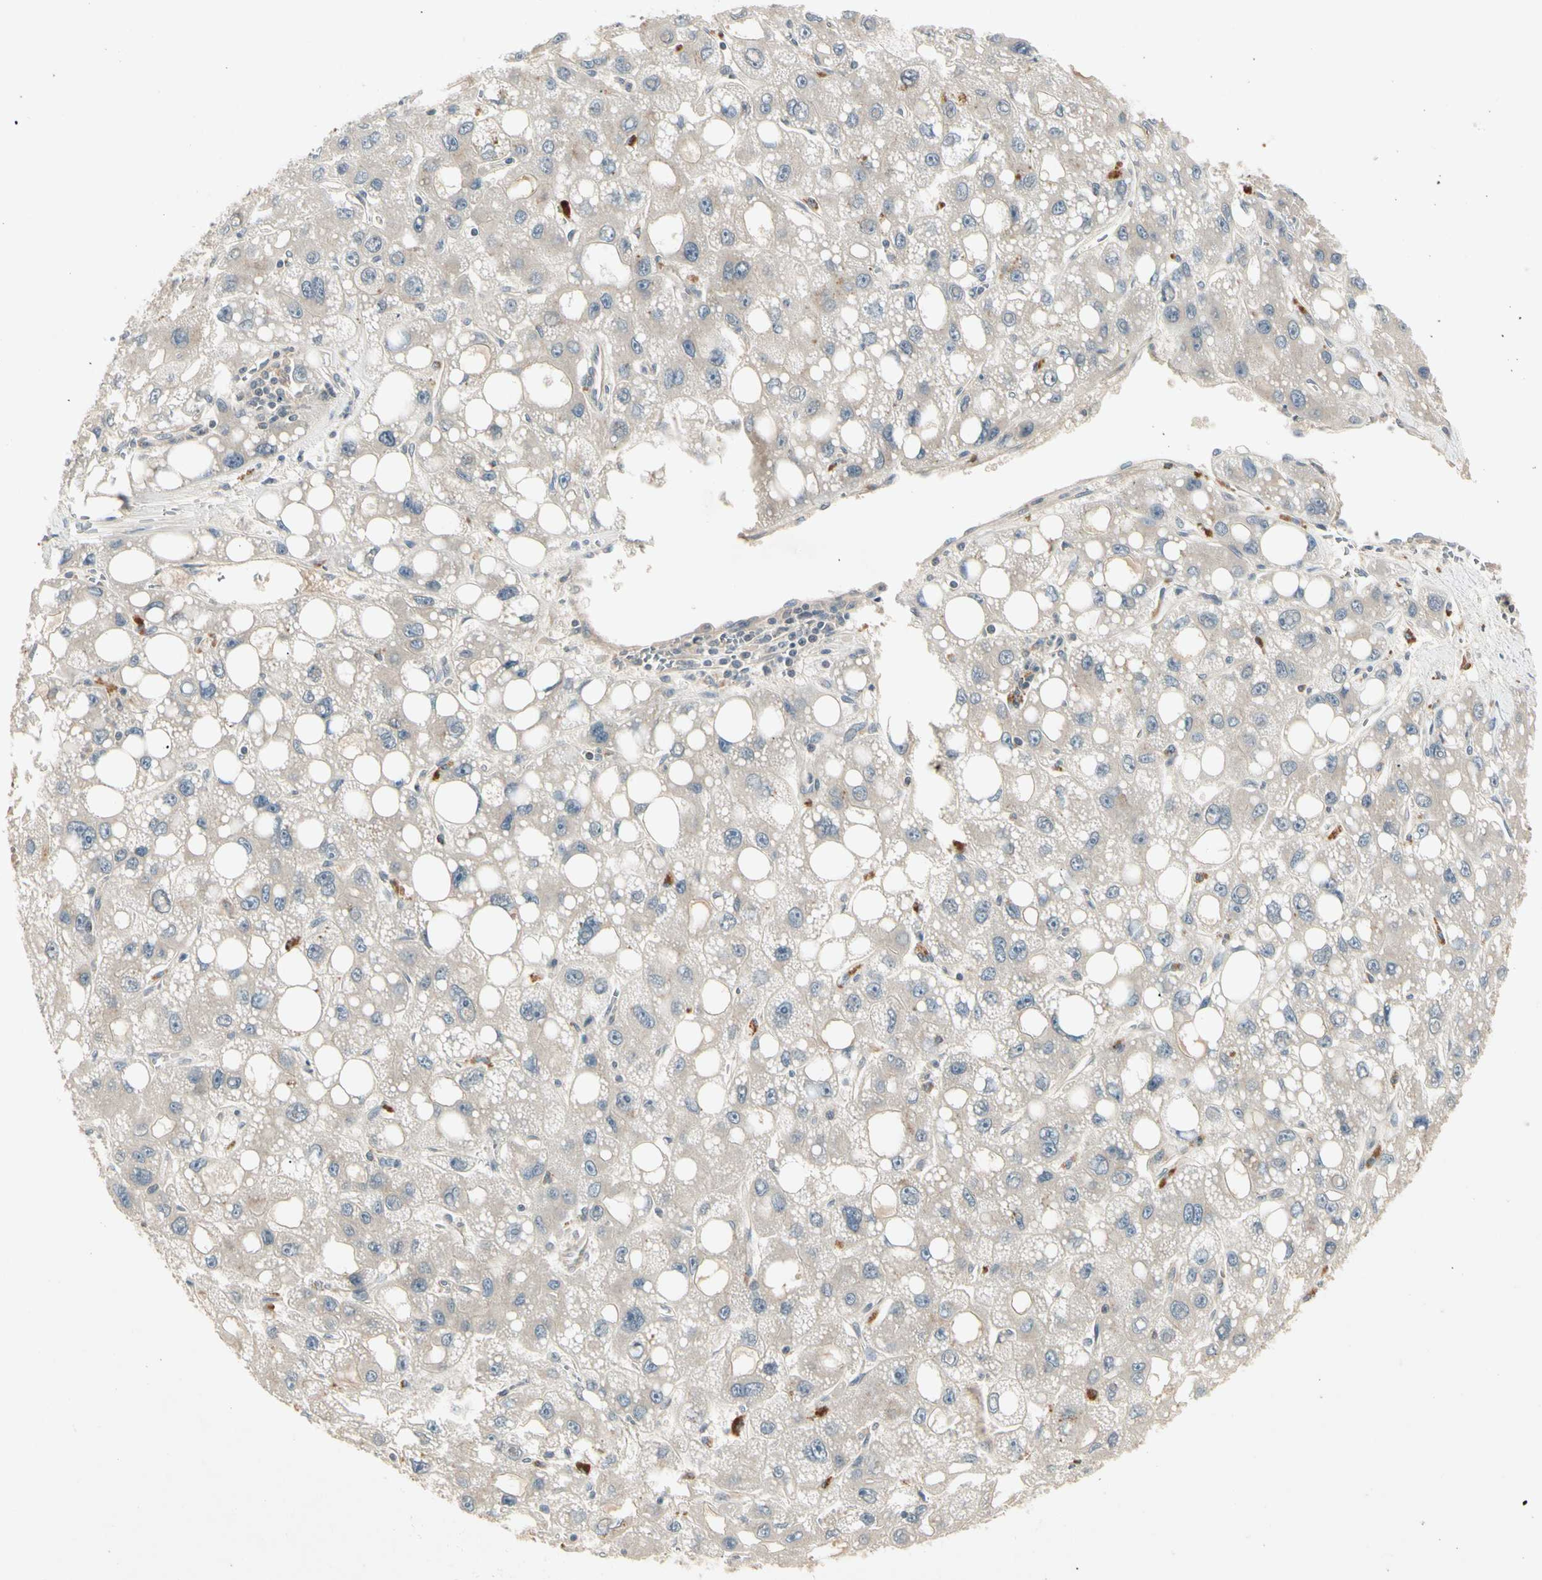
{"staining": {"intensity": "negative", "quantity": "none", "location": "none"}, "tissue": "liver cancer", "cell_type": "Tumor cells", "image_type": "cancer", "snomed": [{"axis": "morphology", "description": "Carcinoma, Hepatocellular, NOS"}, {"axis": "topography", "description": "Liver"}], "caption": "Protein analysis of liver hepatocellular carcinoma shows no significant staining in tumor cells.", "gene": "CCL4", "patient": {"sex": "male", "age": 55}}